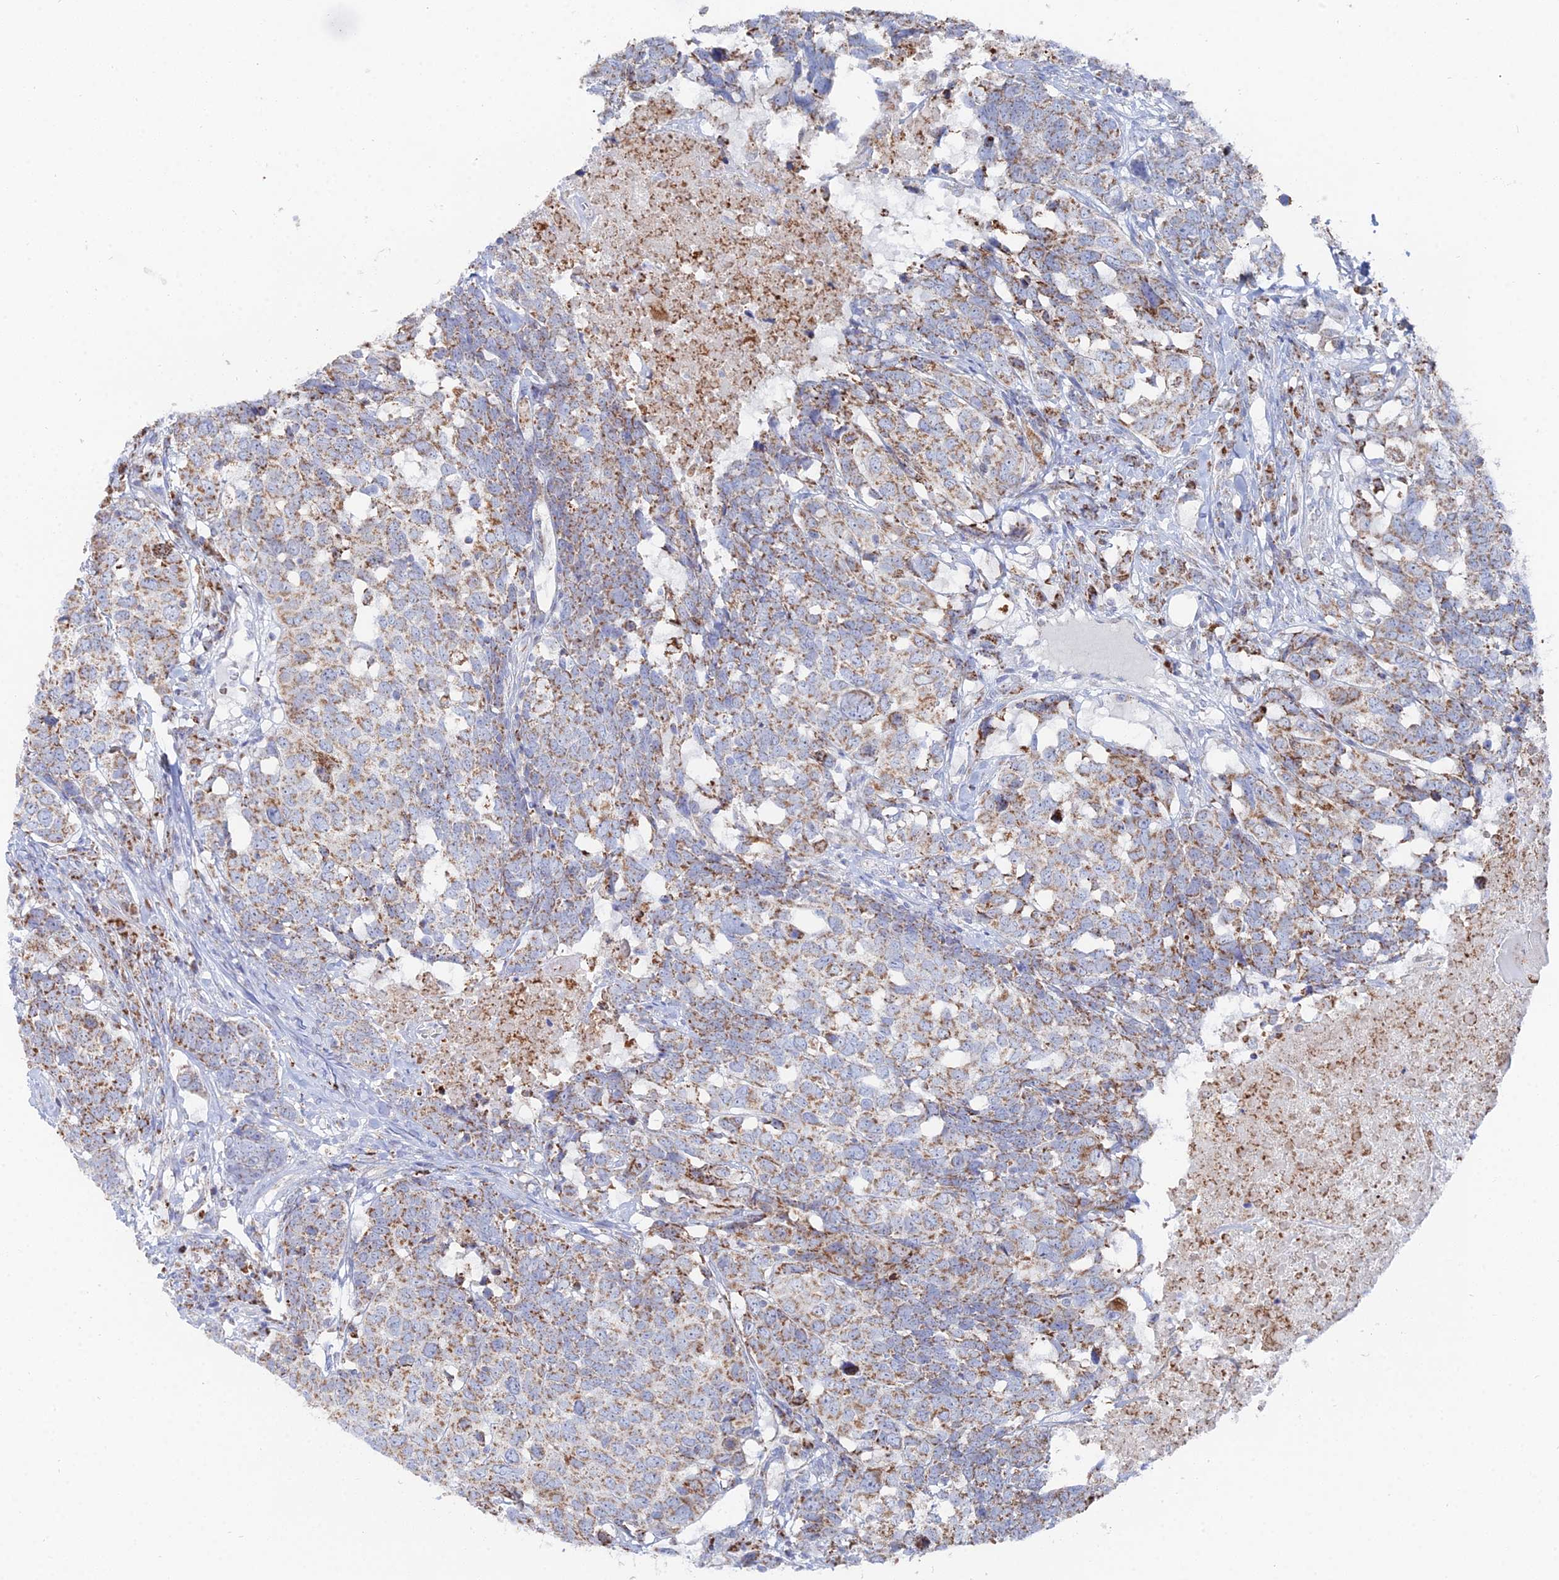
{"staining": {"intensity": "moderate", "quantity": ">75%", "location": "cytoplasmic/membranous"}, "tissue": "head and neck cancer", "cell_type": "Tumor cells", "image_type": "cancer", "snomed": [{"axis": "morphology", "description": "Squamous cell carcinoma, NOS"}, {"axis": "topography", "description": "Head-Neck"}], "caption": "Head and neck squamous cell carcinoma stained with a brown dye demonstrates moderate cytoplasmic/membranous positive expression in approximately >75% of tumor cells.", "gene": "MPC1", "patient": {"sex": "male", "age": 66}}